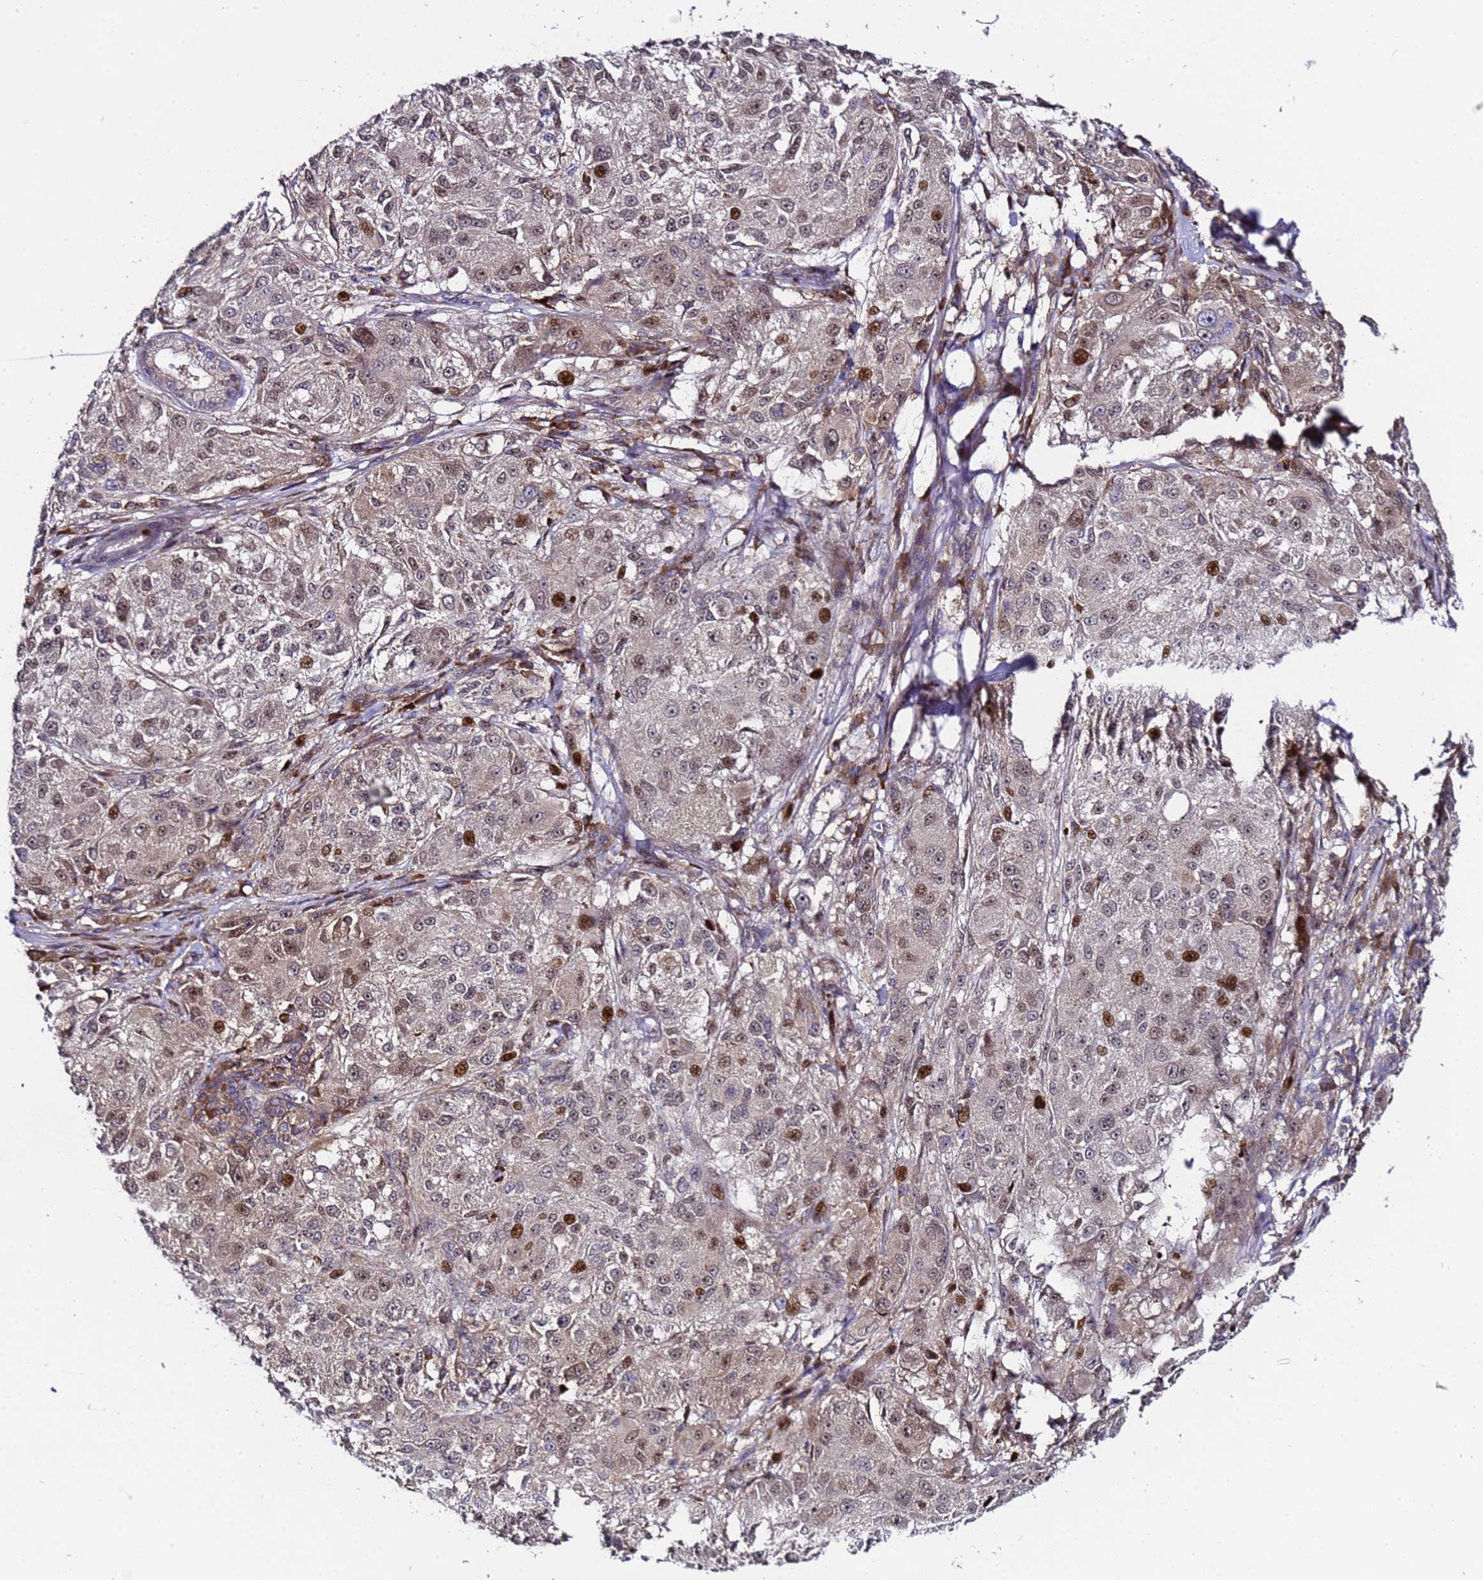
{"staining": {"intensity": "strong", "quantity": "<25%", "location": "nuclear"}, "tissue": "melanoma", "cell_type": "Tumor cells", "image_type": "cancer", "snomed": [{"axis": "morphology", "description": "Necrosis, NOS"}, {"axis": "morphology", "description": "Malignant melanoma, NOS"}, {"axis": "topography", "description": "Skin"}], "caption": "Melanoma stained with a protein marker shows strong staining in tumor cells.", "gene": "ALG3", "patient": {"sex": "female", "age": 87}}